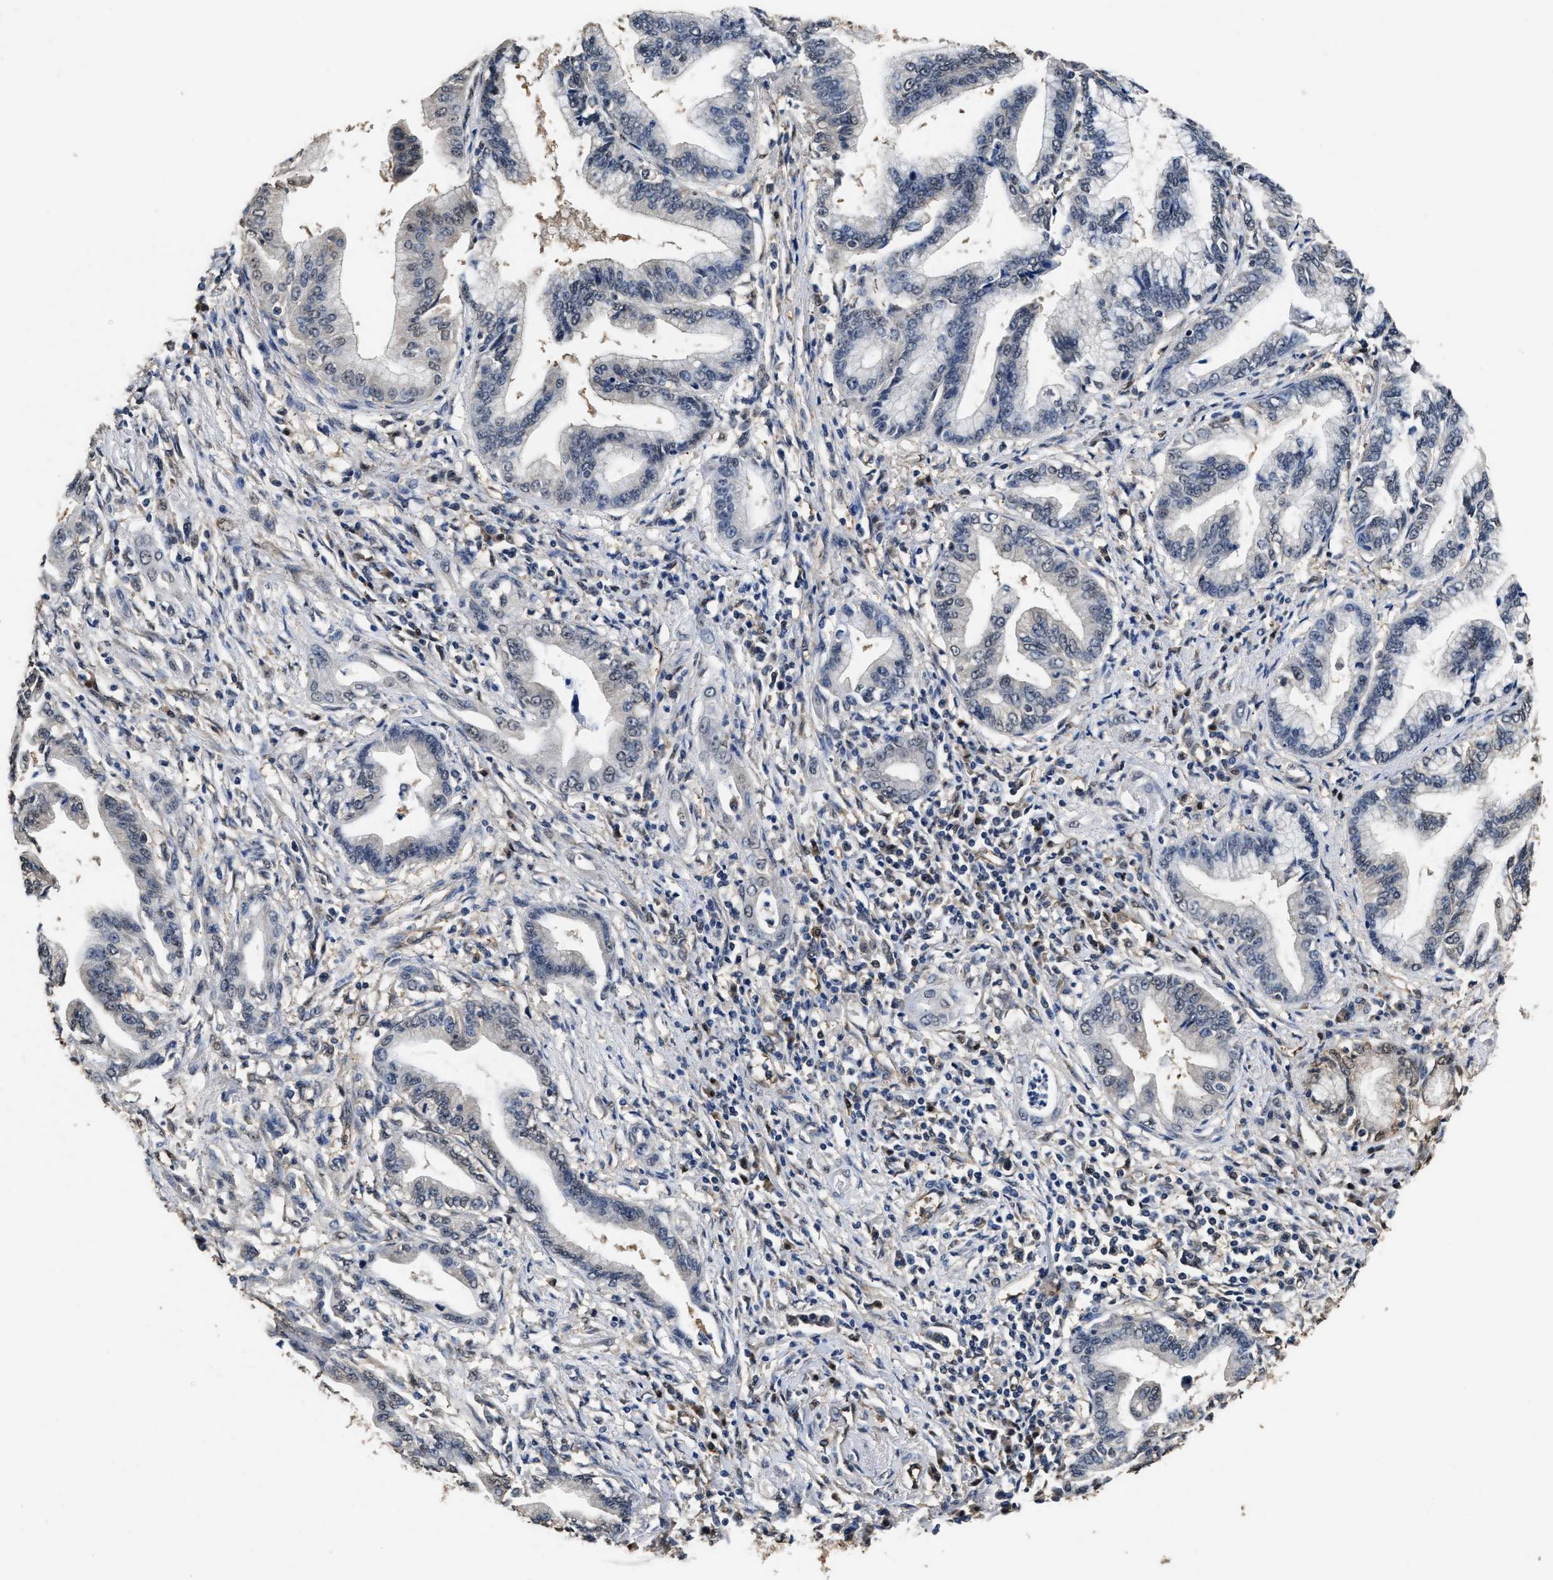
{"staining": {"intensity": "negative", "quantity": "none", "location": "none"}, "tissue": "pancreatic cancer", "cell_type": "Tumor cells", "image_type": "cancer", "snomed": [{"axis": "morphology", "description": "Adenocarcinoma, NOS"}, {"axis": "topography", "description": "Pancreas"}], "caption": "IHC of human adenocarcinoma (pancreatic) demonstrates no staining in tumor cells.", "gene": "YWHAE", "patient": {"sex": "female", "age": 64}}